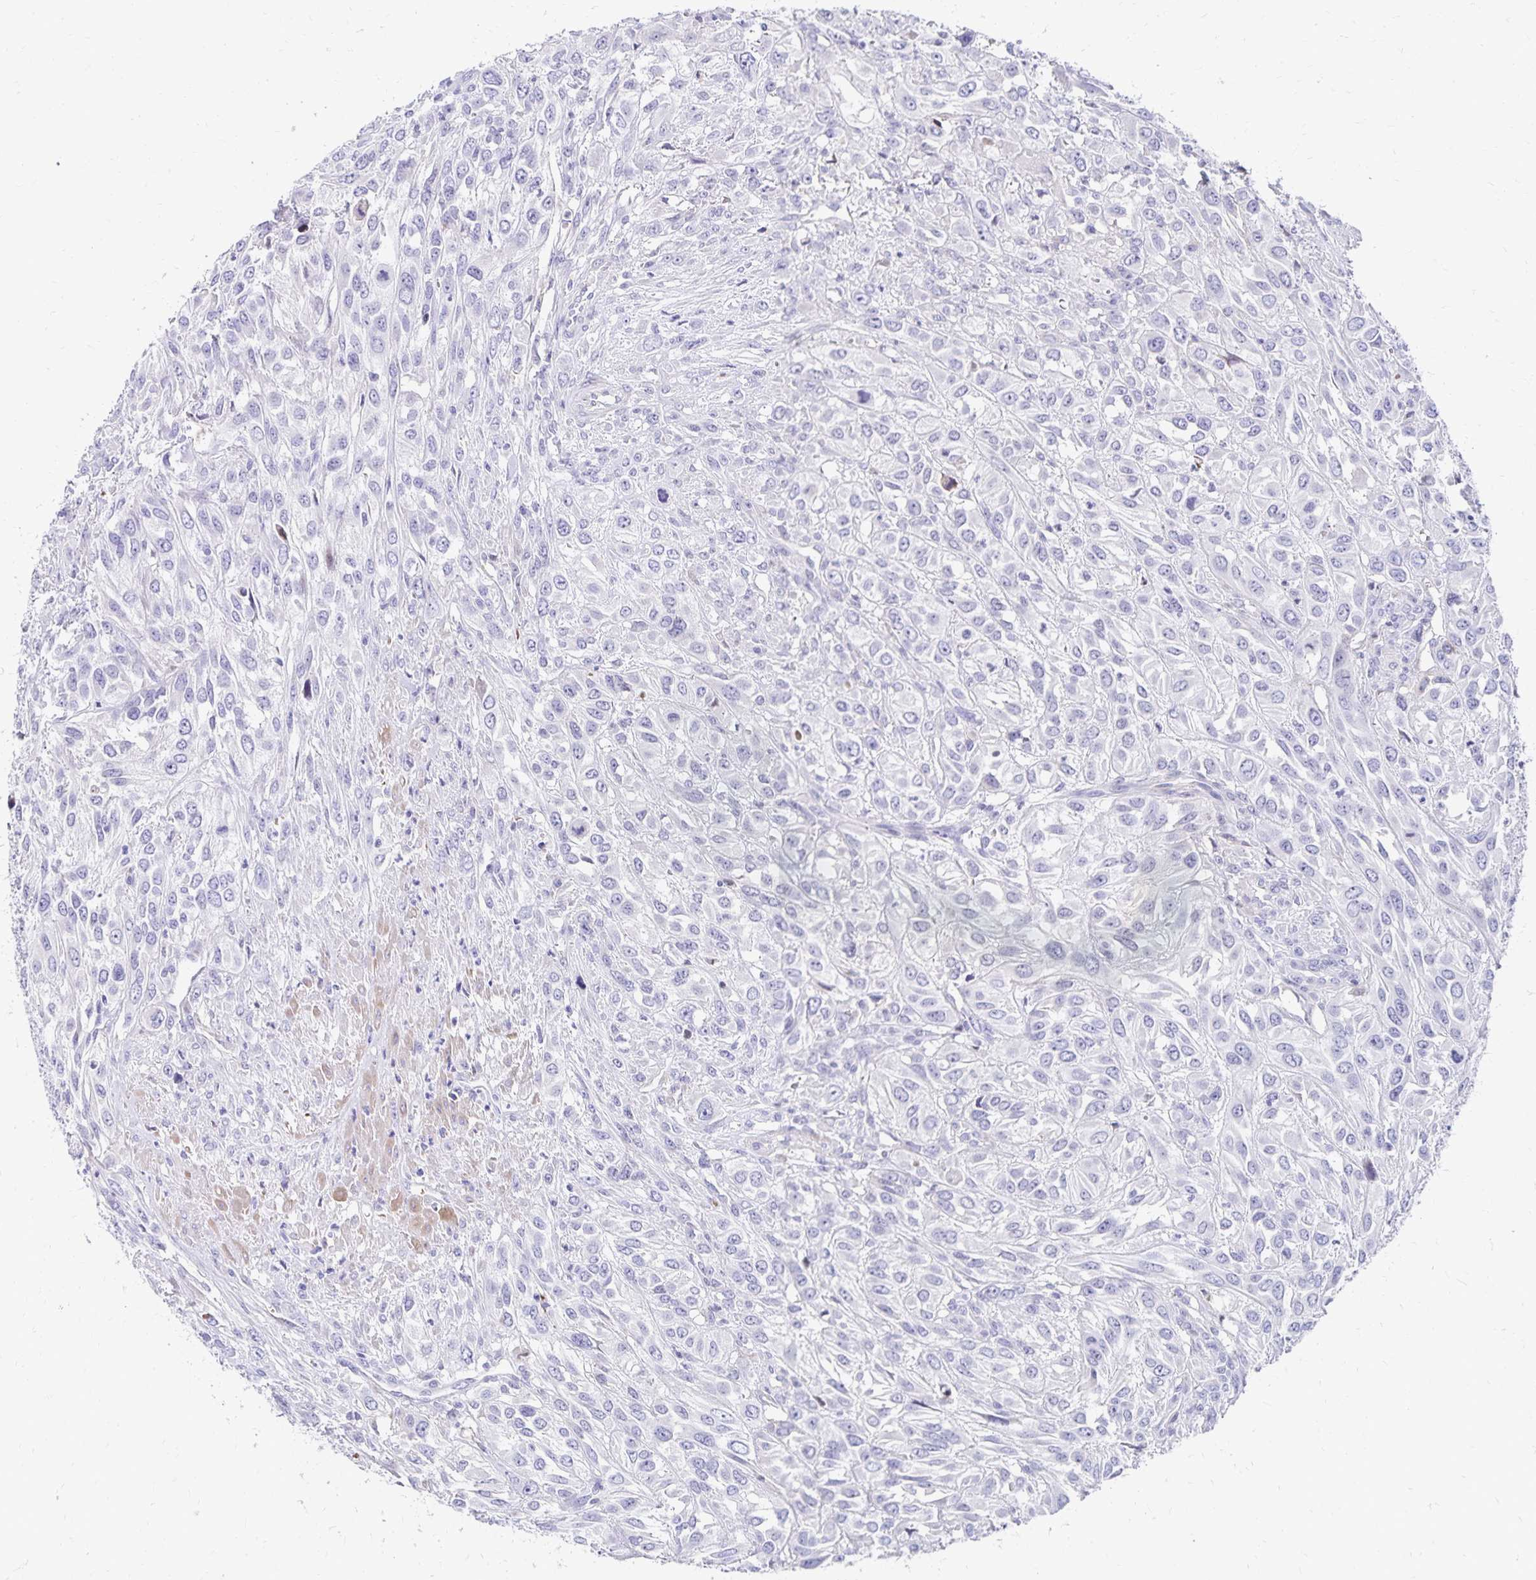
{"staining": {"intensity": "negative", "quantity": "none", "location": "none"}, "tissue": "urothelial cancer", "cell_type": "Tumor cells", "image_type": "cancer", "snomed": [{"axis": "morphology", "description": "Urothelial carcinoma, High grade"}, {"axis": "topography", "description": "Urinary bladder"}], "caption": "Tumor cells are negative for brown protein staining in urothelial cancer. (DAB IHC with hematoxylin counter stain).", "gene": "NECAP1", "patient": {"sex": "male", "age": 67}}